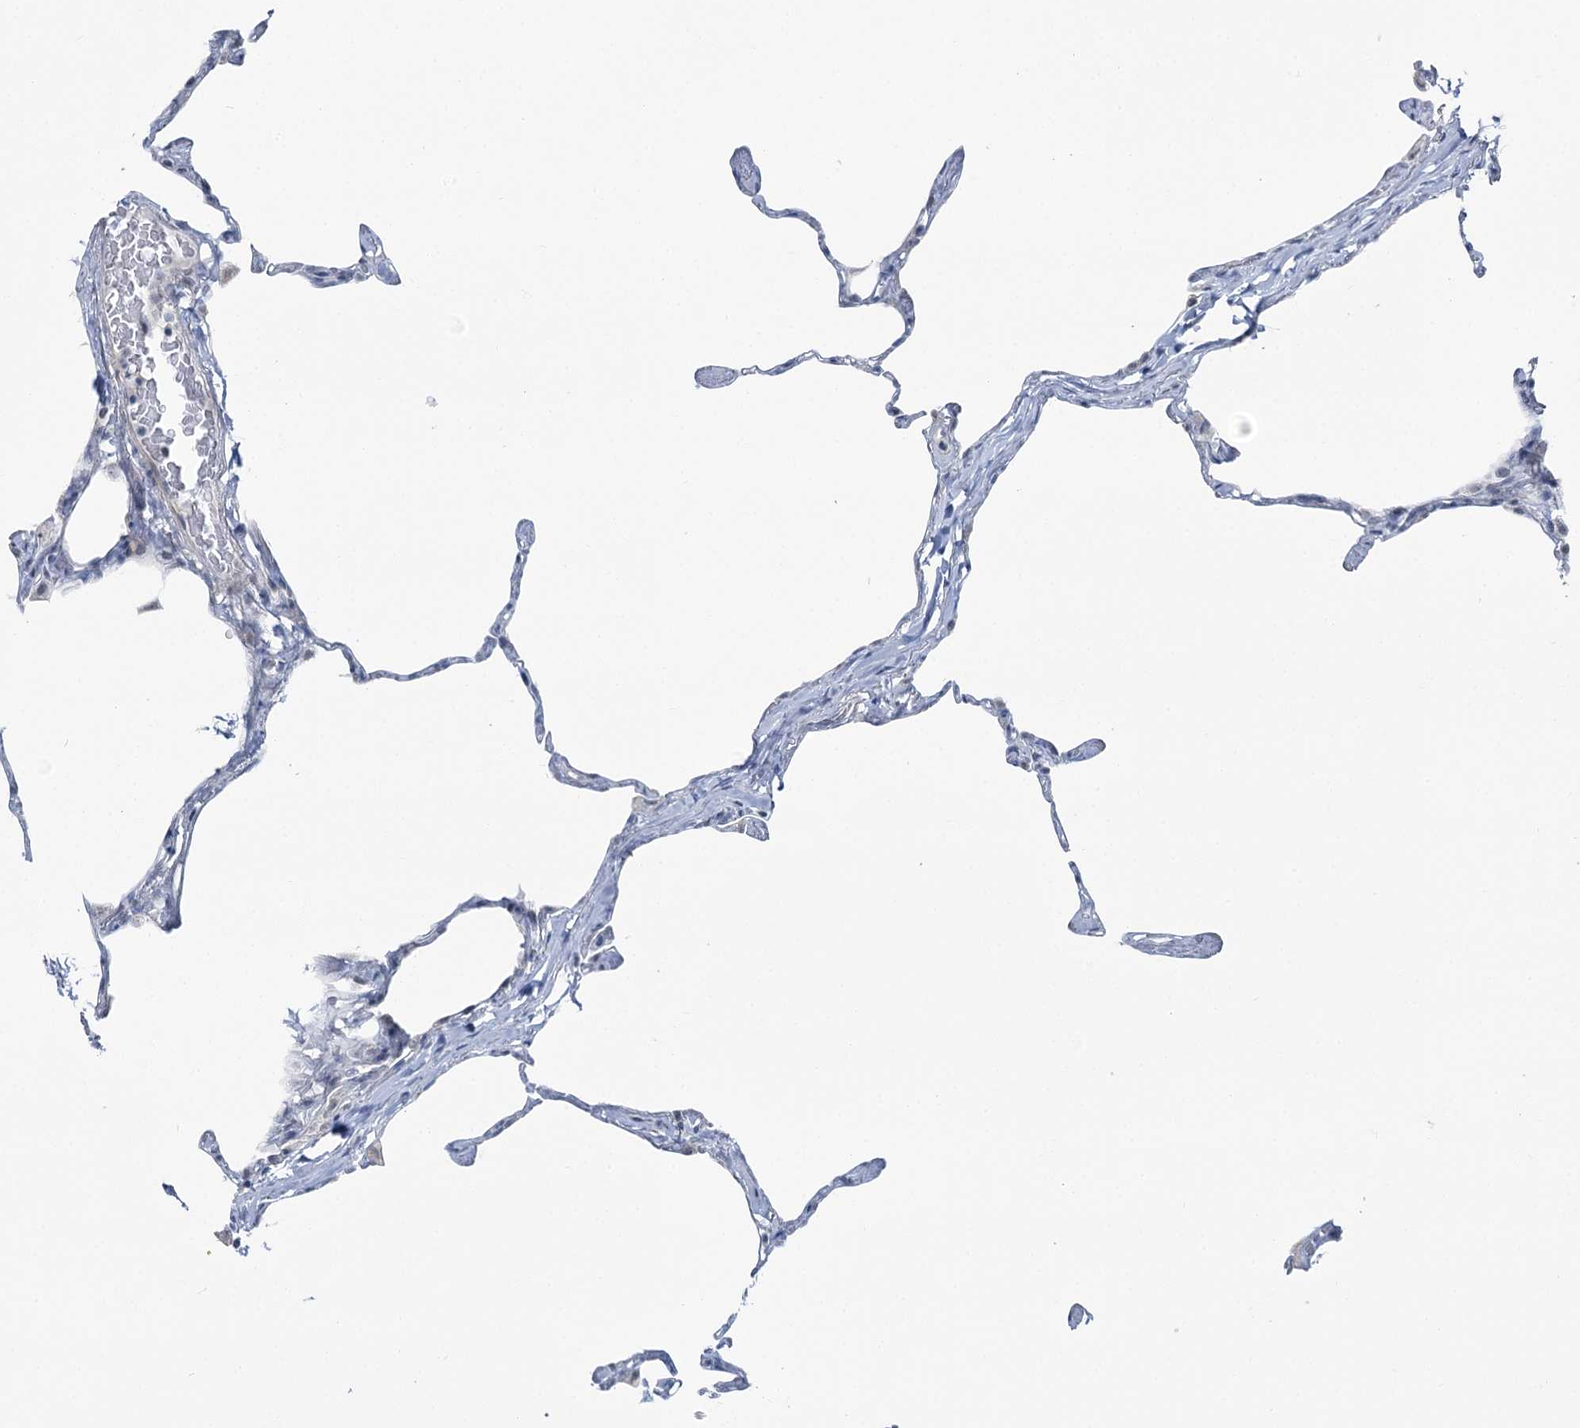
{"staining": {"intensity": "negative", "quantity": "none", "location": "none"}, "tissue": "lung", "cell_type": "Alveolar cells", "image_type": "normal", "snomed": [{"axis": "morphology", "description": "Normal tissue, NOS"}, {"axis": "topography", "description": "Lung"}], "caption": "The histopathology image shows no significant expression in alveolar cells of lung.", "gene": "STEEP1", "patient": {"sex": "male", "age": 65}}